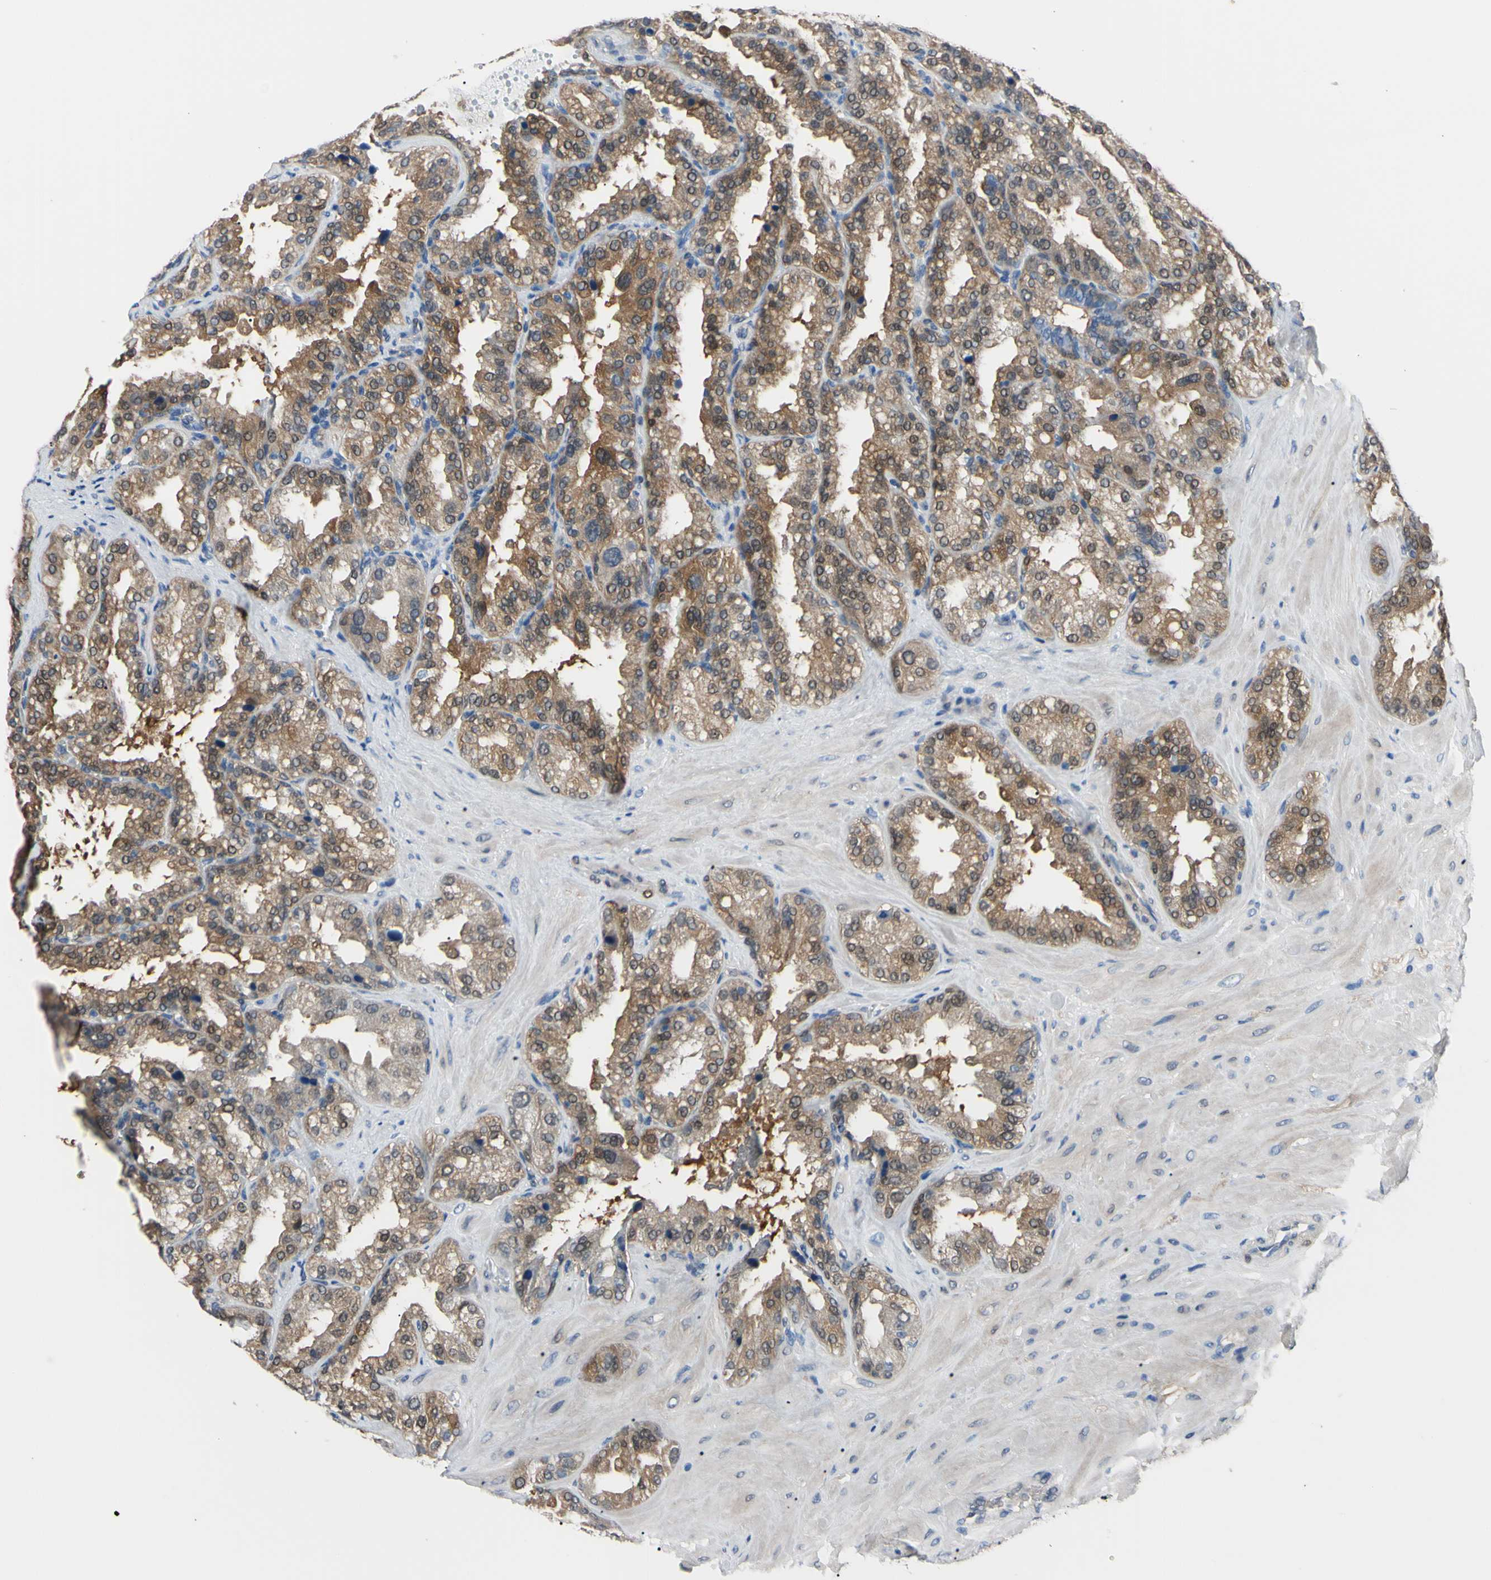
{"staining": {"intensity": "moderate", "quantity": ">75%", "location": "cytoplasmic/membranous,nuclear"}, "tissue": "seminal vesicle", "cell_type": "Glandular cells", "image_type": "normal", "snomed": [{"axis": "morphology", "description": "Normal tissue, NOS"}, {"axis": "topography", "description": "Prostate"}, {"axis": "topography", "description": "Seminal veicle"}], "caption": "Protein staining of normal seminal vesicle displays moderate cytoplasmic/membranous,nuclear expression in about >75% of glandular cells. Using DAB (brown) and hematoxylin (blue) stains, captured at high magnification using brightfield microscopy.", "gene": "NOL3", "patient": {"sex": "male", "age": 51}}